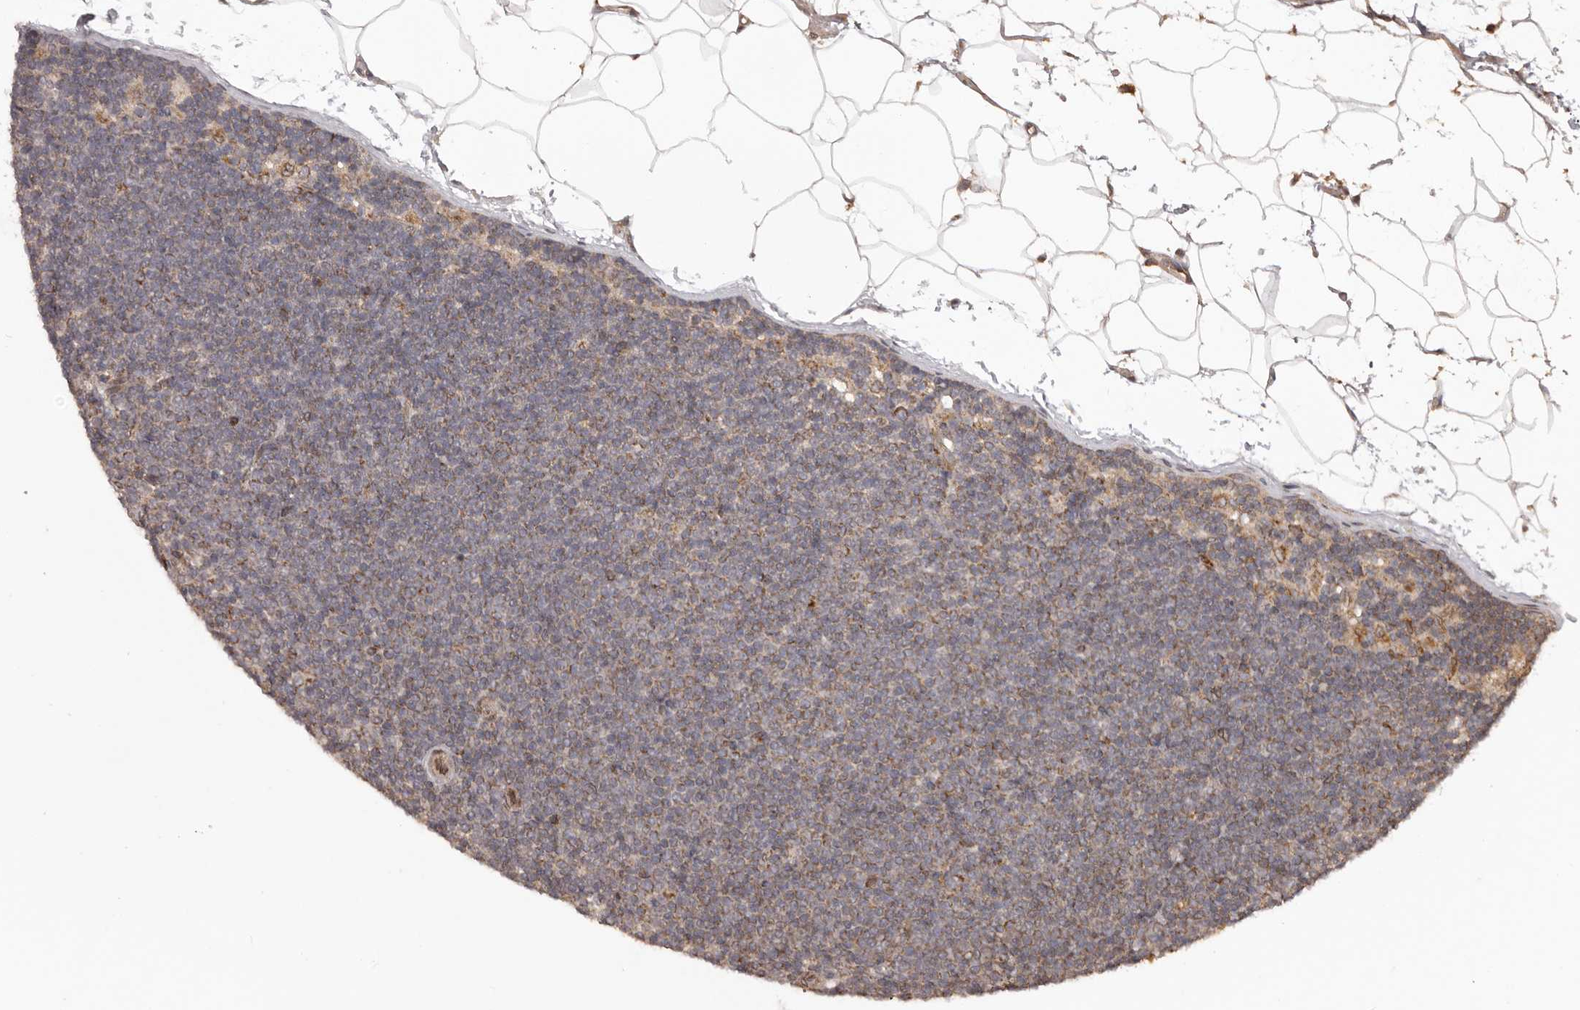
{"staining": {"intensity": "weak", "quantity": "25%-75%", "location": "cytoplasmic/membranous"}, "tissue": "lymphoma", "cell_type": "Tumor cells", "image_type": "cancer", "snomed": [{"axis": "morphology", "description": "Malignant lymphoma, non-Hodgkin's type, Low grade"}, {"axis": "topography", "description": "Lymph node"}], "caption": "Immunohistochemical staining of human lymphoma exhibits weak cytoplasmic/membranous protein expression in about 25%-75% of tumor cells. (DAB (3,3'-diaminobenzidine) = brown stain, brightfield microscopy at high magnification).", "gene": "CHRM2", "patient": {"sex": "female", "age": 53}}